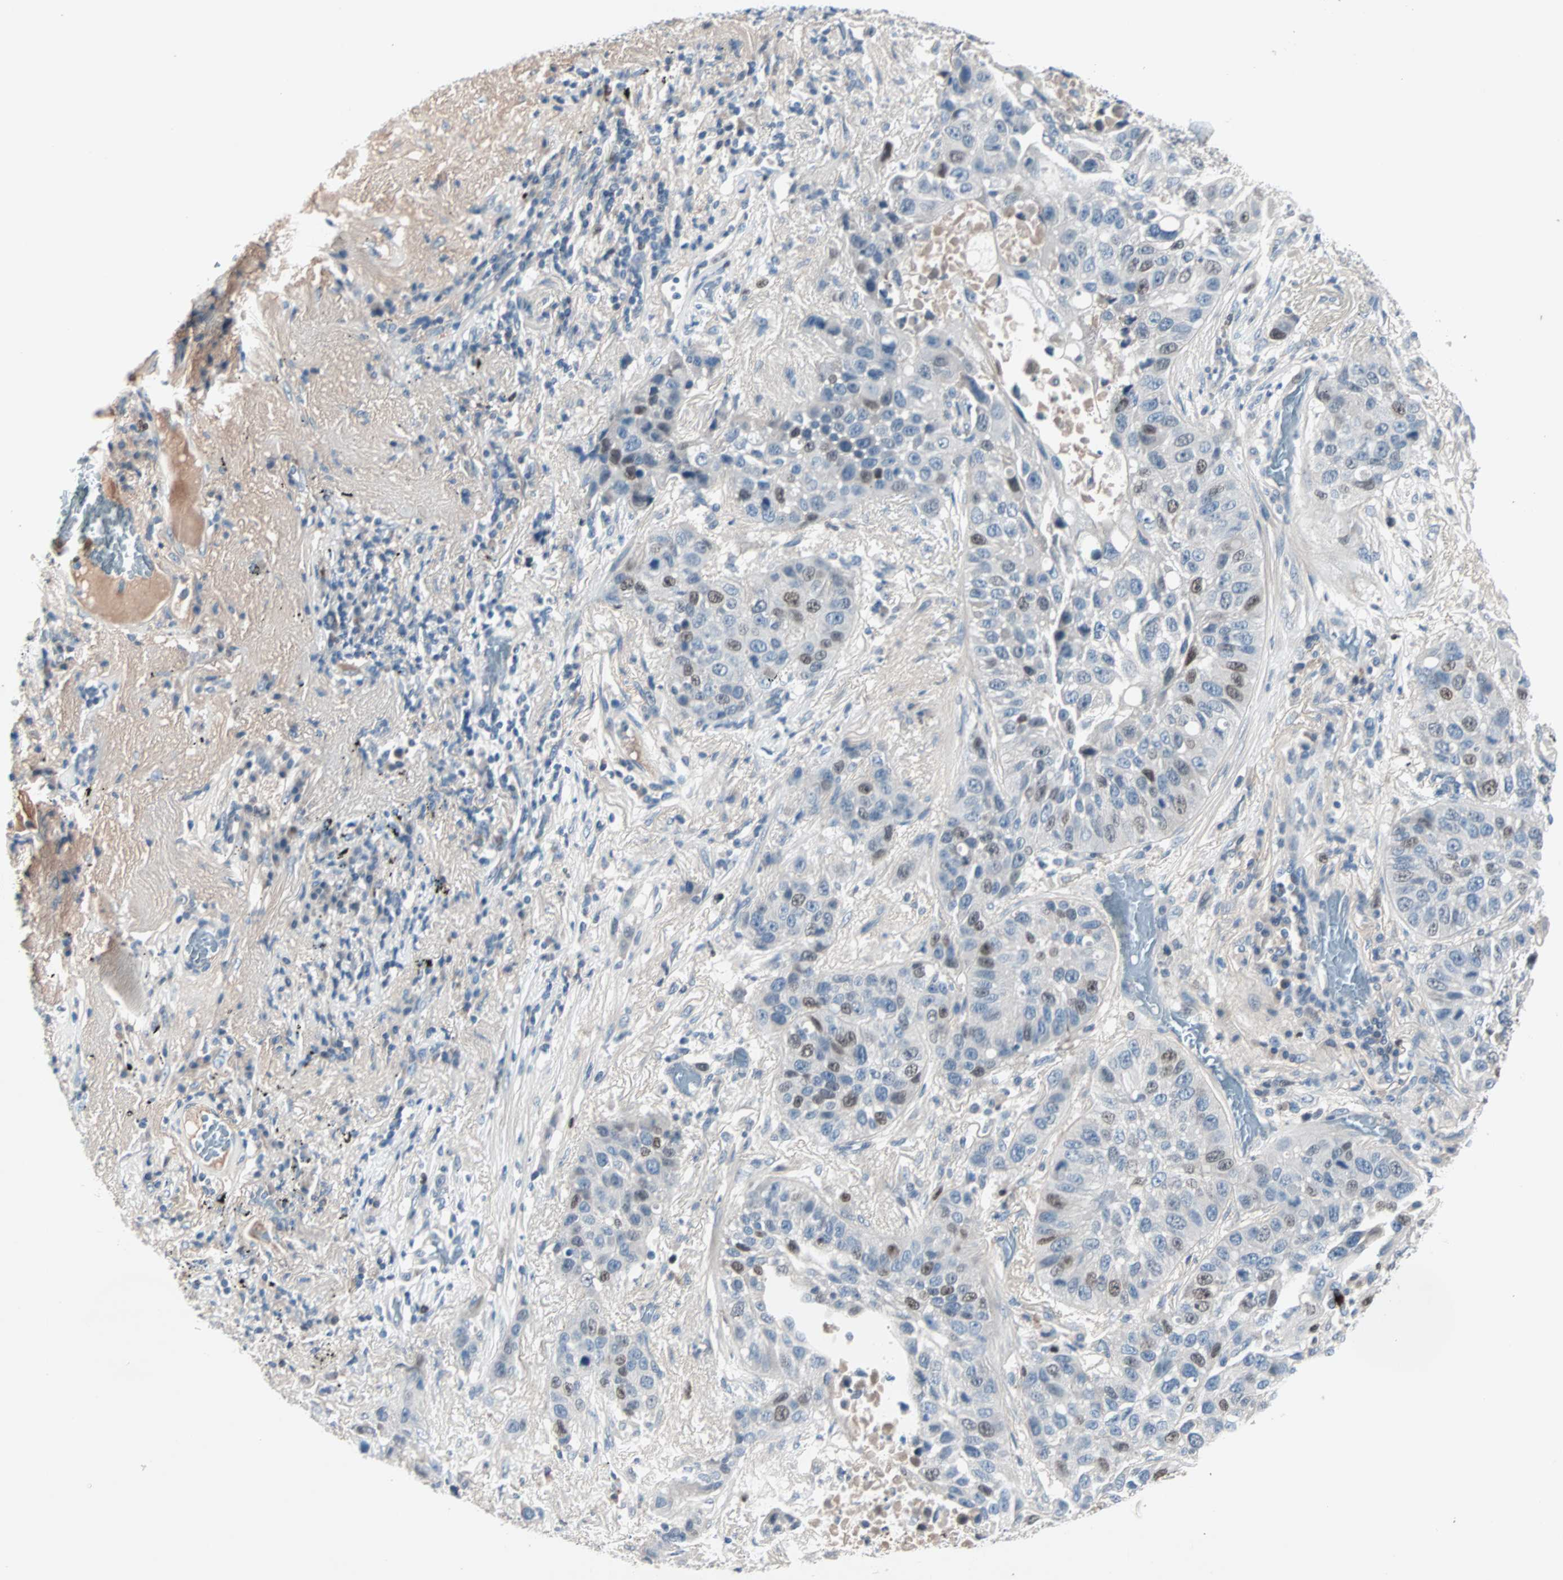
{"staining": {"intensity": "strong", "quantity": "<25%", "location": "nuclear"}, "tissue": "lung cancer", "cell_type": "Tumor cells", "image_type": "cancer", "snomed": [{"axis": "morphology", "description": "Squamous cell carcinoma, NOS"}, {"axis": "topography", "description": "Lung"}], "caption": "DAB (3,3'-diaminobenzidine) immunohistochemical staining of squamous cell carcinoma (lung) demonstrates strong nuclear protein positivity in approximately <25% of tumor cells.", "gene": "CCNE2", "patient": {"sex": "male", "age": 57}}